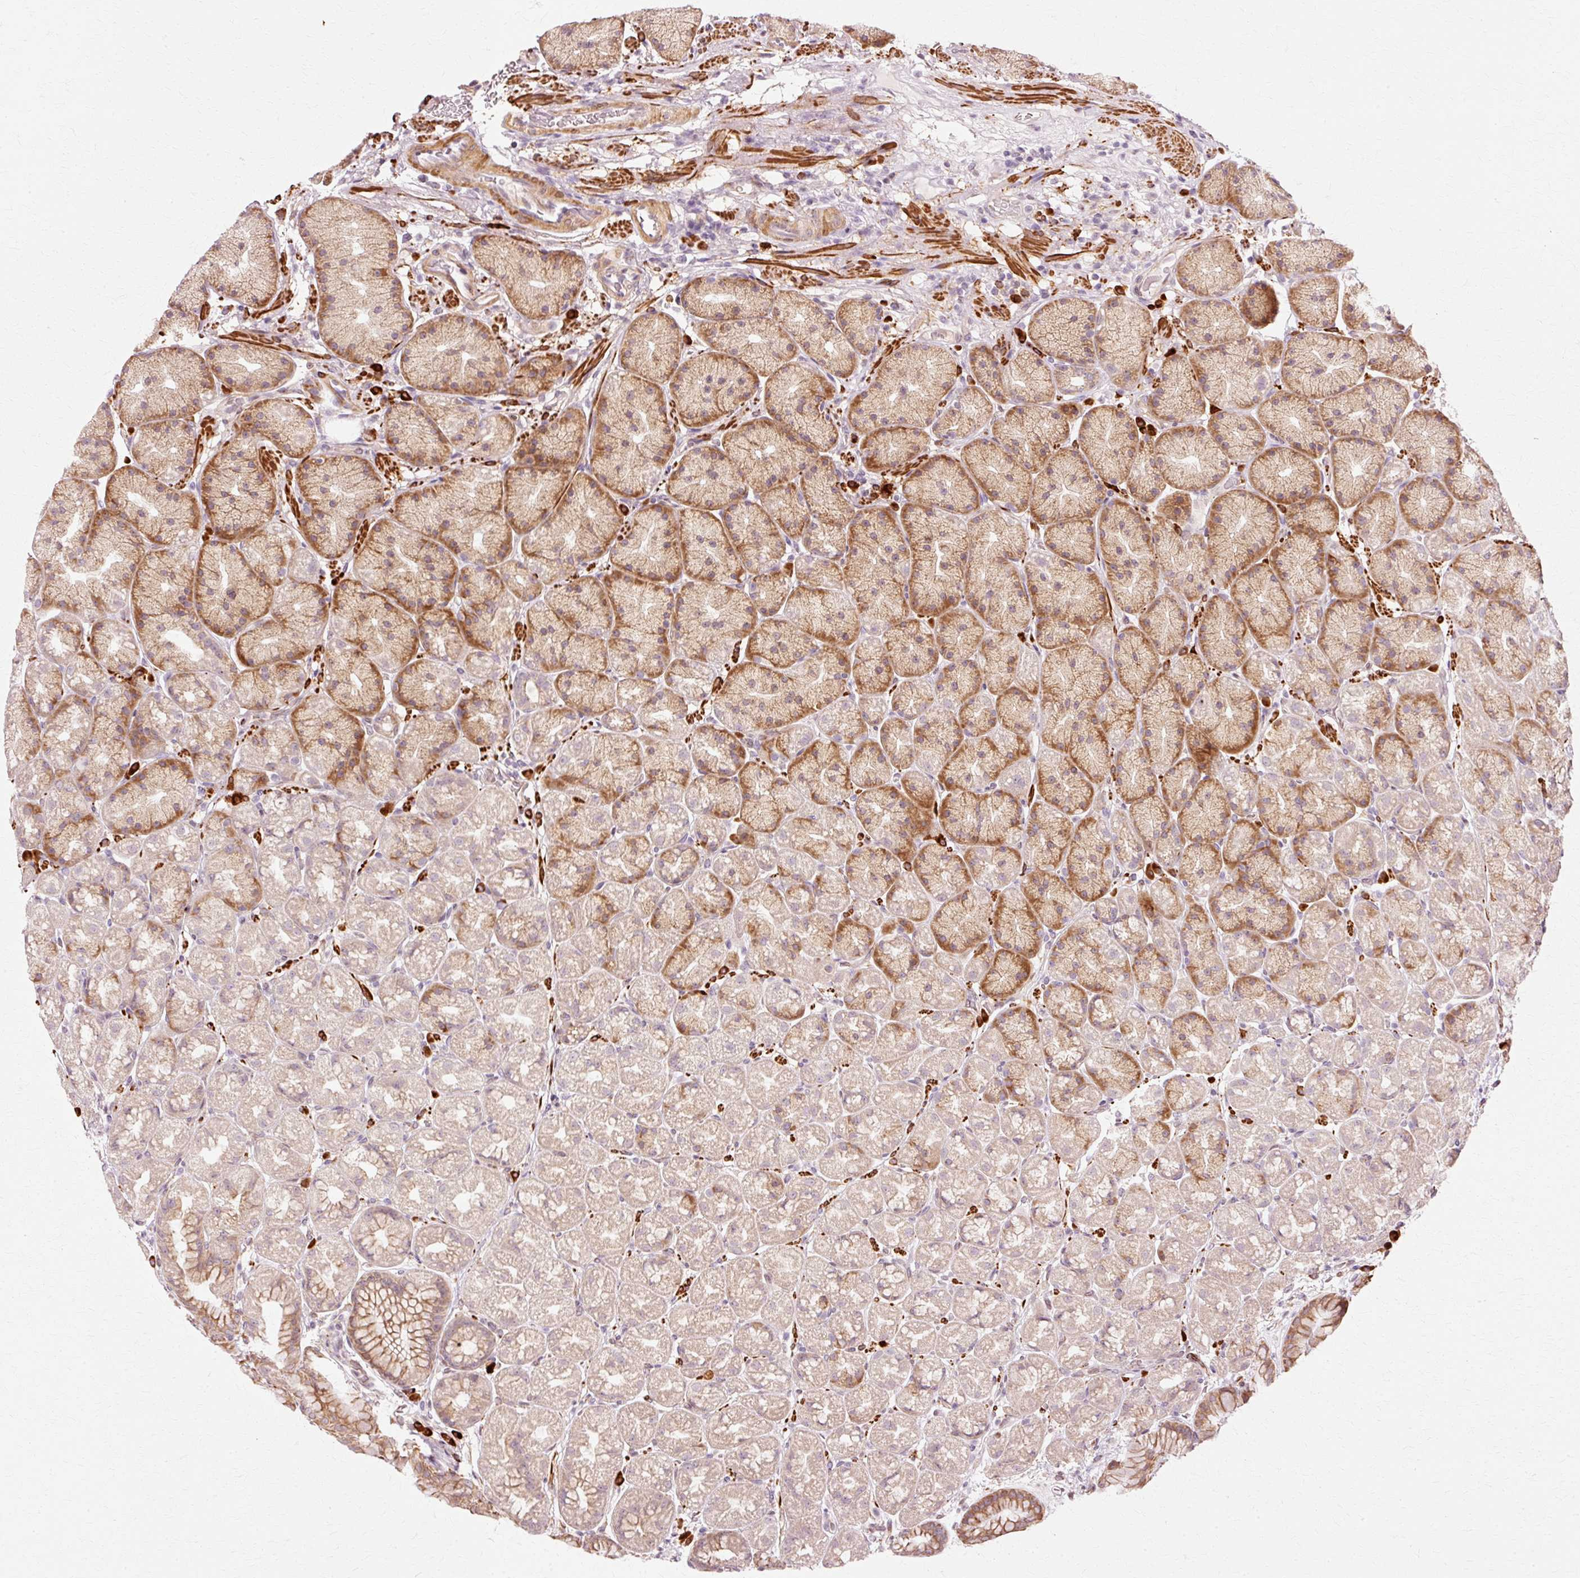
{"staining": {"intensity": "moderate", "quantity": "25%-75%", "location": "cytoplasmic/membranous"}, "tissue": "stomach", "cell_type": "Glandular cells", "image_type": "normal", "snomed": [{"axis": "morphology", "description": "Normal tissue, NOS"}, {"axis": "topography", "description": "Stomach, lower"}], "caption": "A photomicrograph showing moderate cytoplasmic/membranous staining in about 25%-75% of glandular cells in unremarkable stomach, as visualized by brown immunohistochemical staining.", "gene": "RANBP2", "patient": {"sex": "male", "age": 67}}